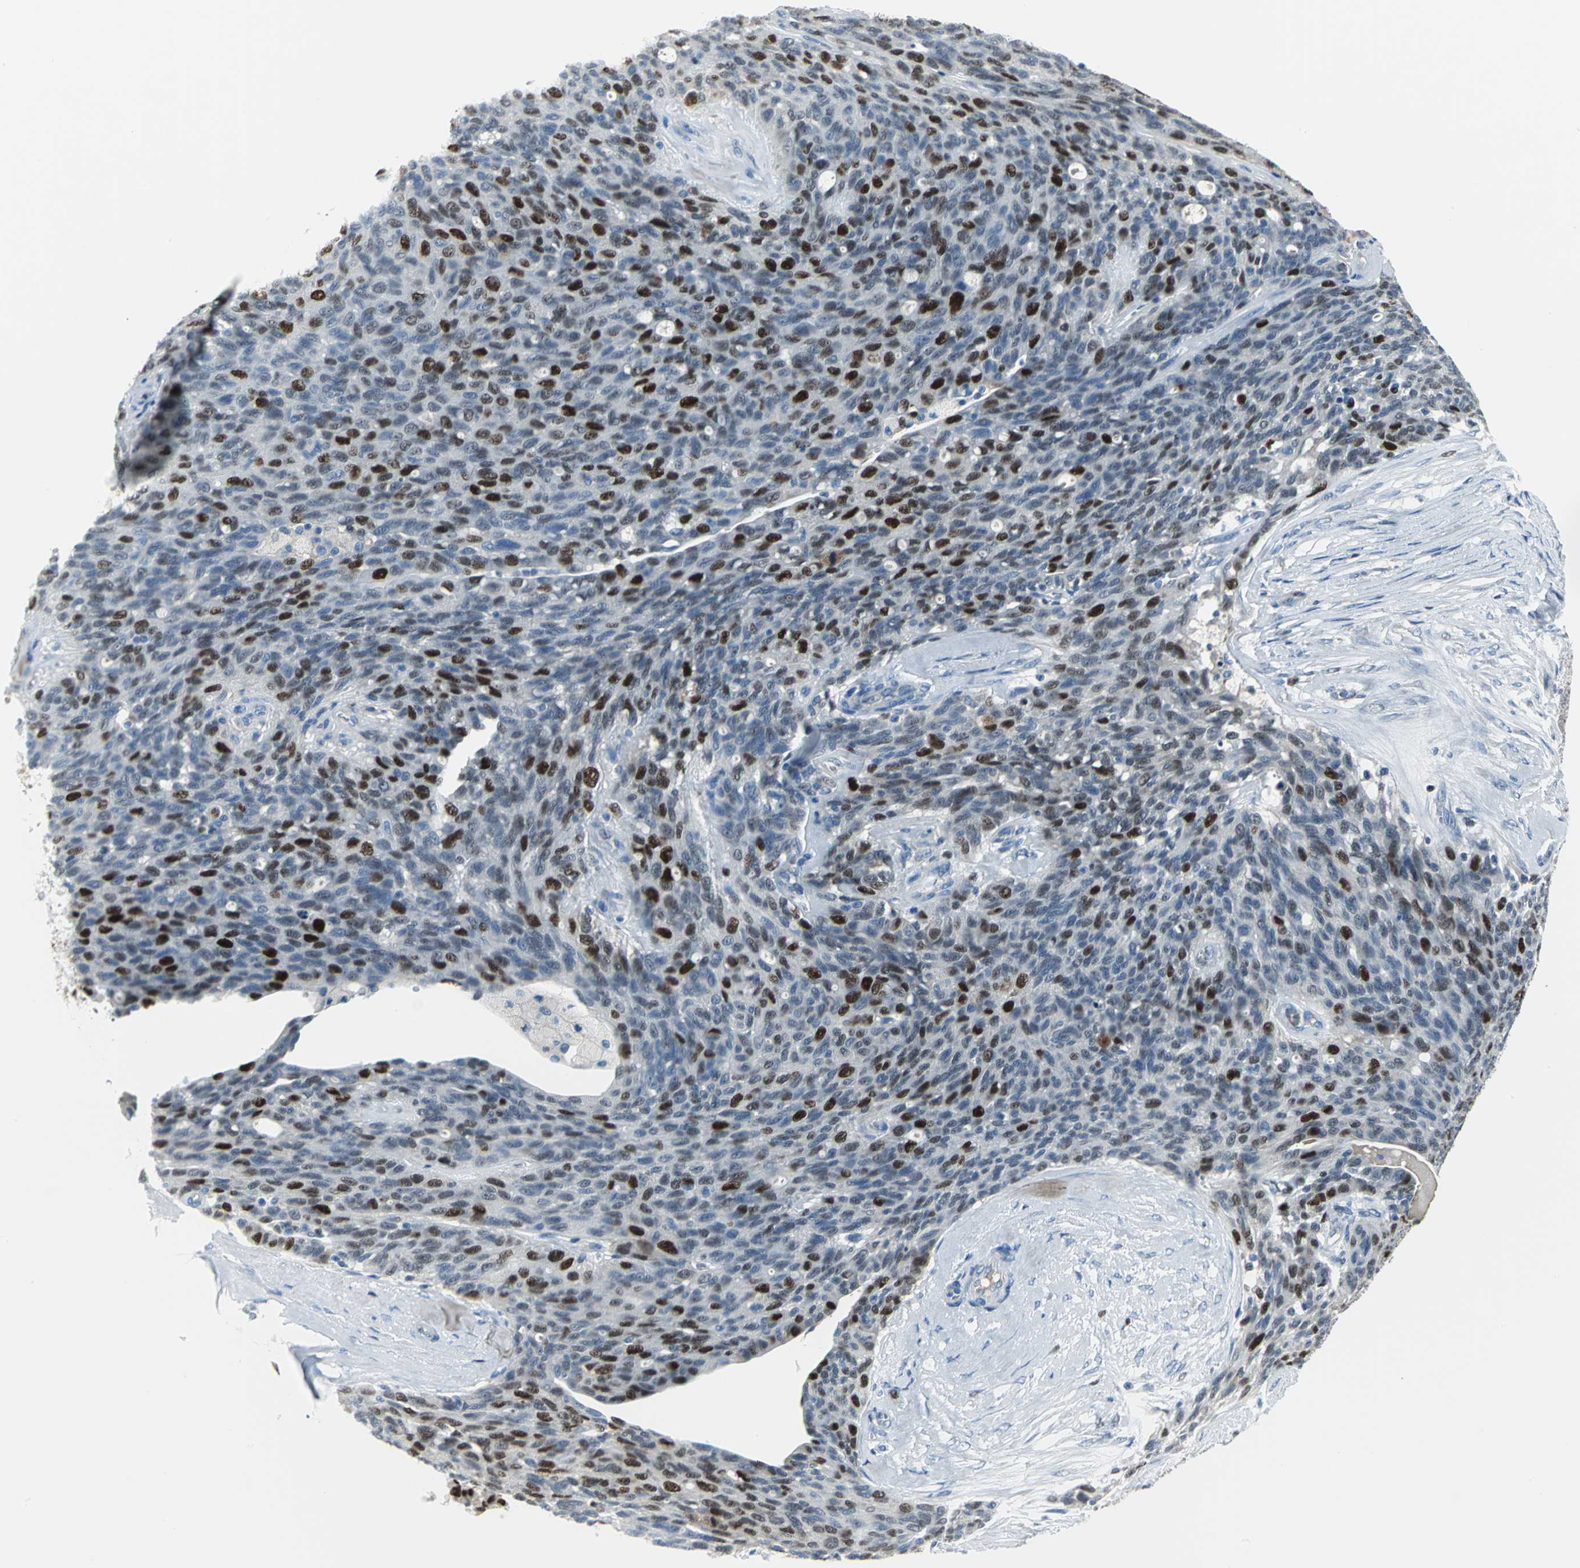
{"staining": {"intensity": "strong", "quantity": "25%-75%", "location": "nuclear"}, "tissue": "ovarian cancer", "cell_type": "Tumor cells", "image_type": "cancer", "snomed": [{"axis": "morphology", "description": "Carcinoma, endometroid"}, {"axis": "topography", "description": "Ovary"}], "caption": "The histopathology image demonstrates a brown stain indicating the presence of a protein in the nuclear of tumor cells in endometroid carcinoma (ovarian). The staining is performed using DAB (3,3'-diaminobenzidine) brown chromogen to label protein expression. The nuclei are counter-stained blue using hematoxylin.", "gene": "MCM4", "patient": {"sex": "female", "age": 60}}